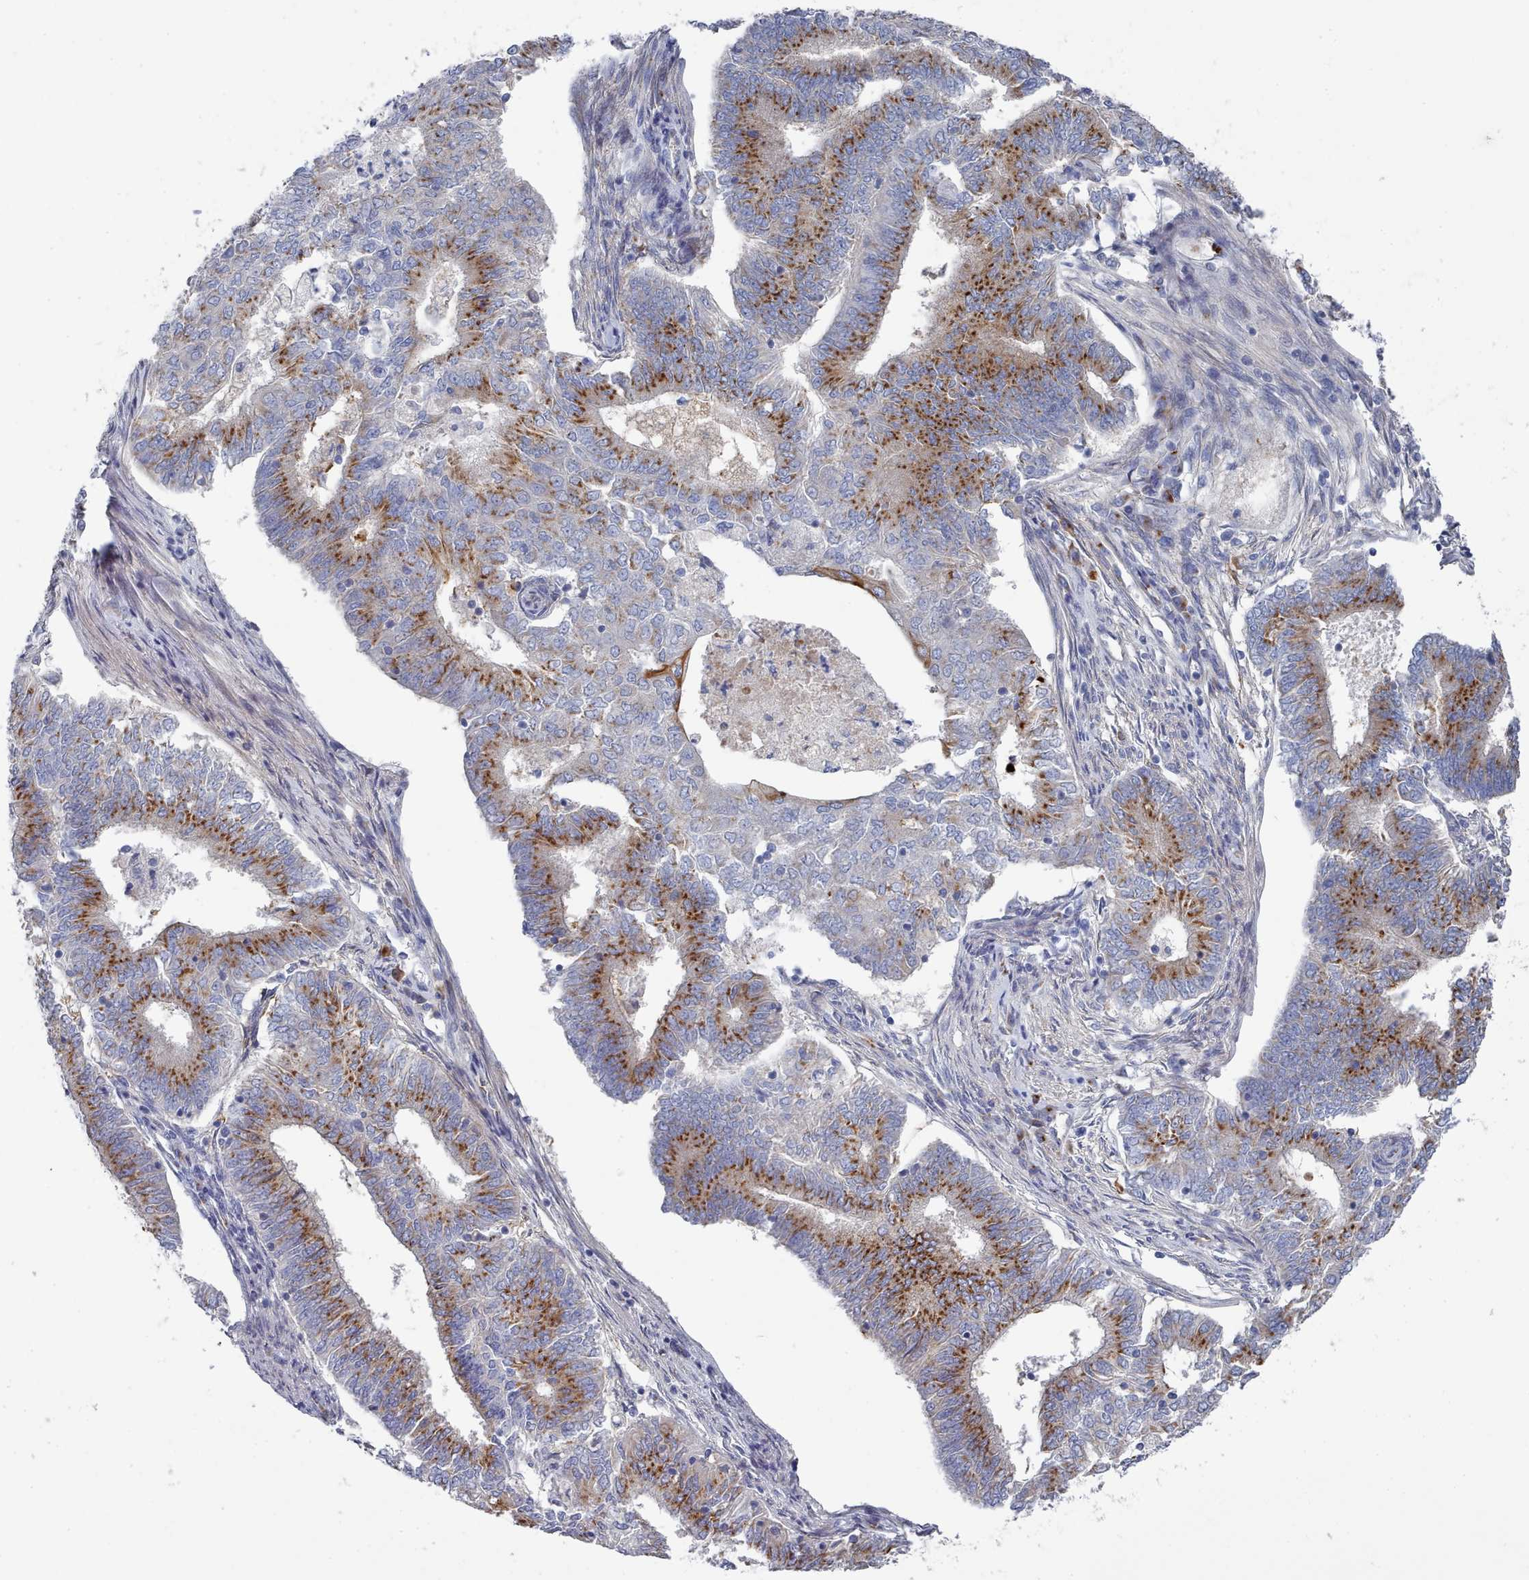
{"staining": {"intensity": "moderate", "quantity": "25%-75%", "location": "cytoplasmic/membranous"}, "tissue": "endometrial cancer", "cell_type": "Tumor cells", "image_type": "cancer", "snomed": [{"axis": "morphology", "description": "Adenocarcinoma, NOS"}, {"axis": "topography", "description": "Endometrium"}], "caption": "Human endometrial adenocarcinoma stained with a brown dye shows moderate cytoplasmic/membranous positive positivity in approximately 25%-75% of tumor cells.", "gene": "PDE4C", "patient": {"sex": "female", "age": 62}}